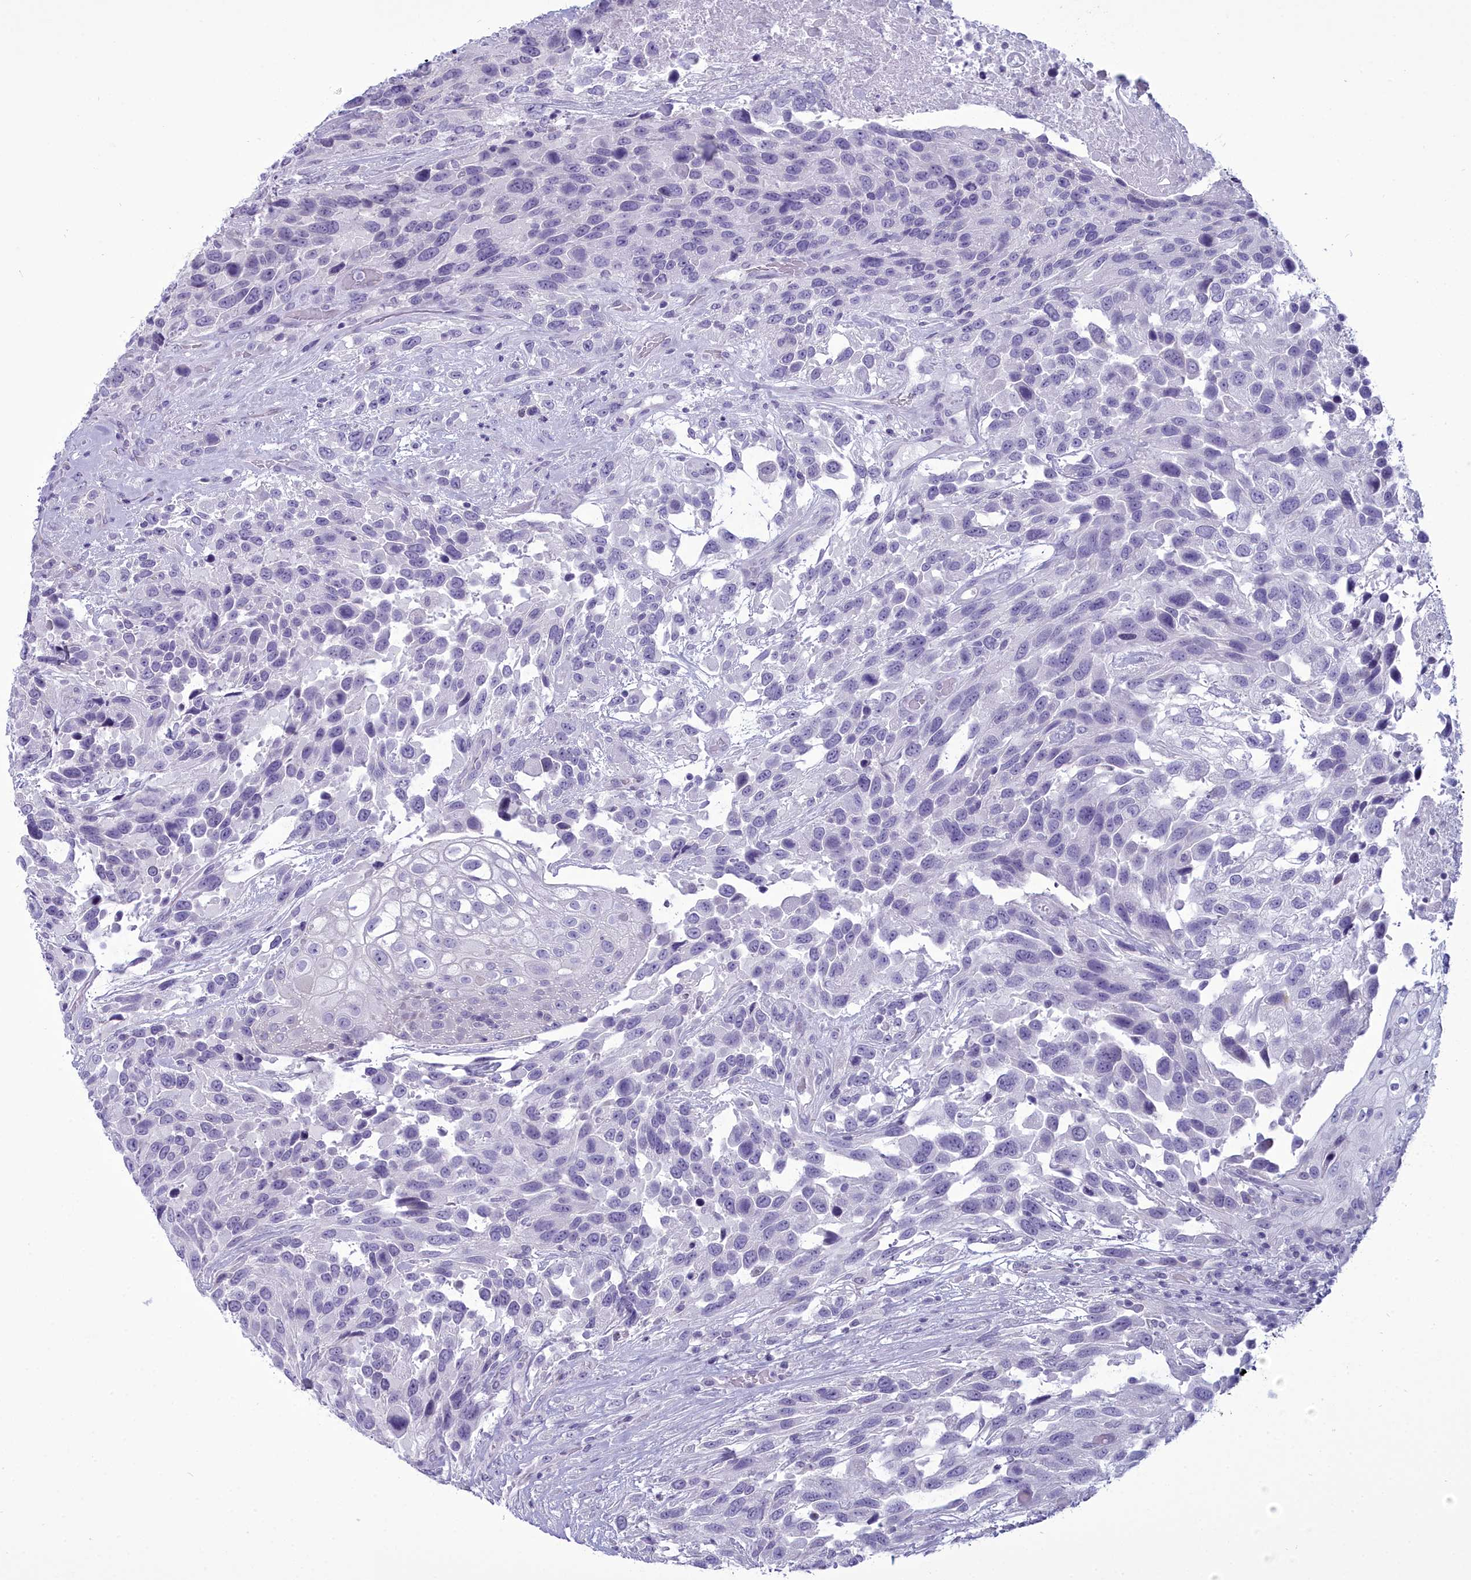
{"staining": {"intensity": "negative", "quantity": "none", "location": "none"}, "tissue": "urothelial cancer", "cell_type": "Tumor cells", "image_type": "cancer", "snomed": [{"axis": "morphology", "description": "Urothelial carcinoma, High grade"}, {"axis": "topography", "description": "Urinary bladder"}], "caption": "IHC micrograph of human urothelial carcinoma (high-grade) stained for a protein (brown), which shows no expression in tumor cells.", "gene": "MAP6", "patient": {"sex": "female", "age": 70}}